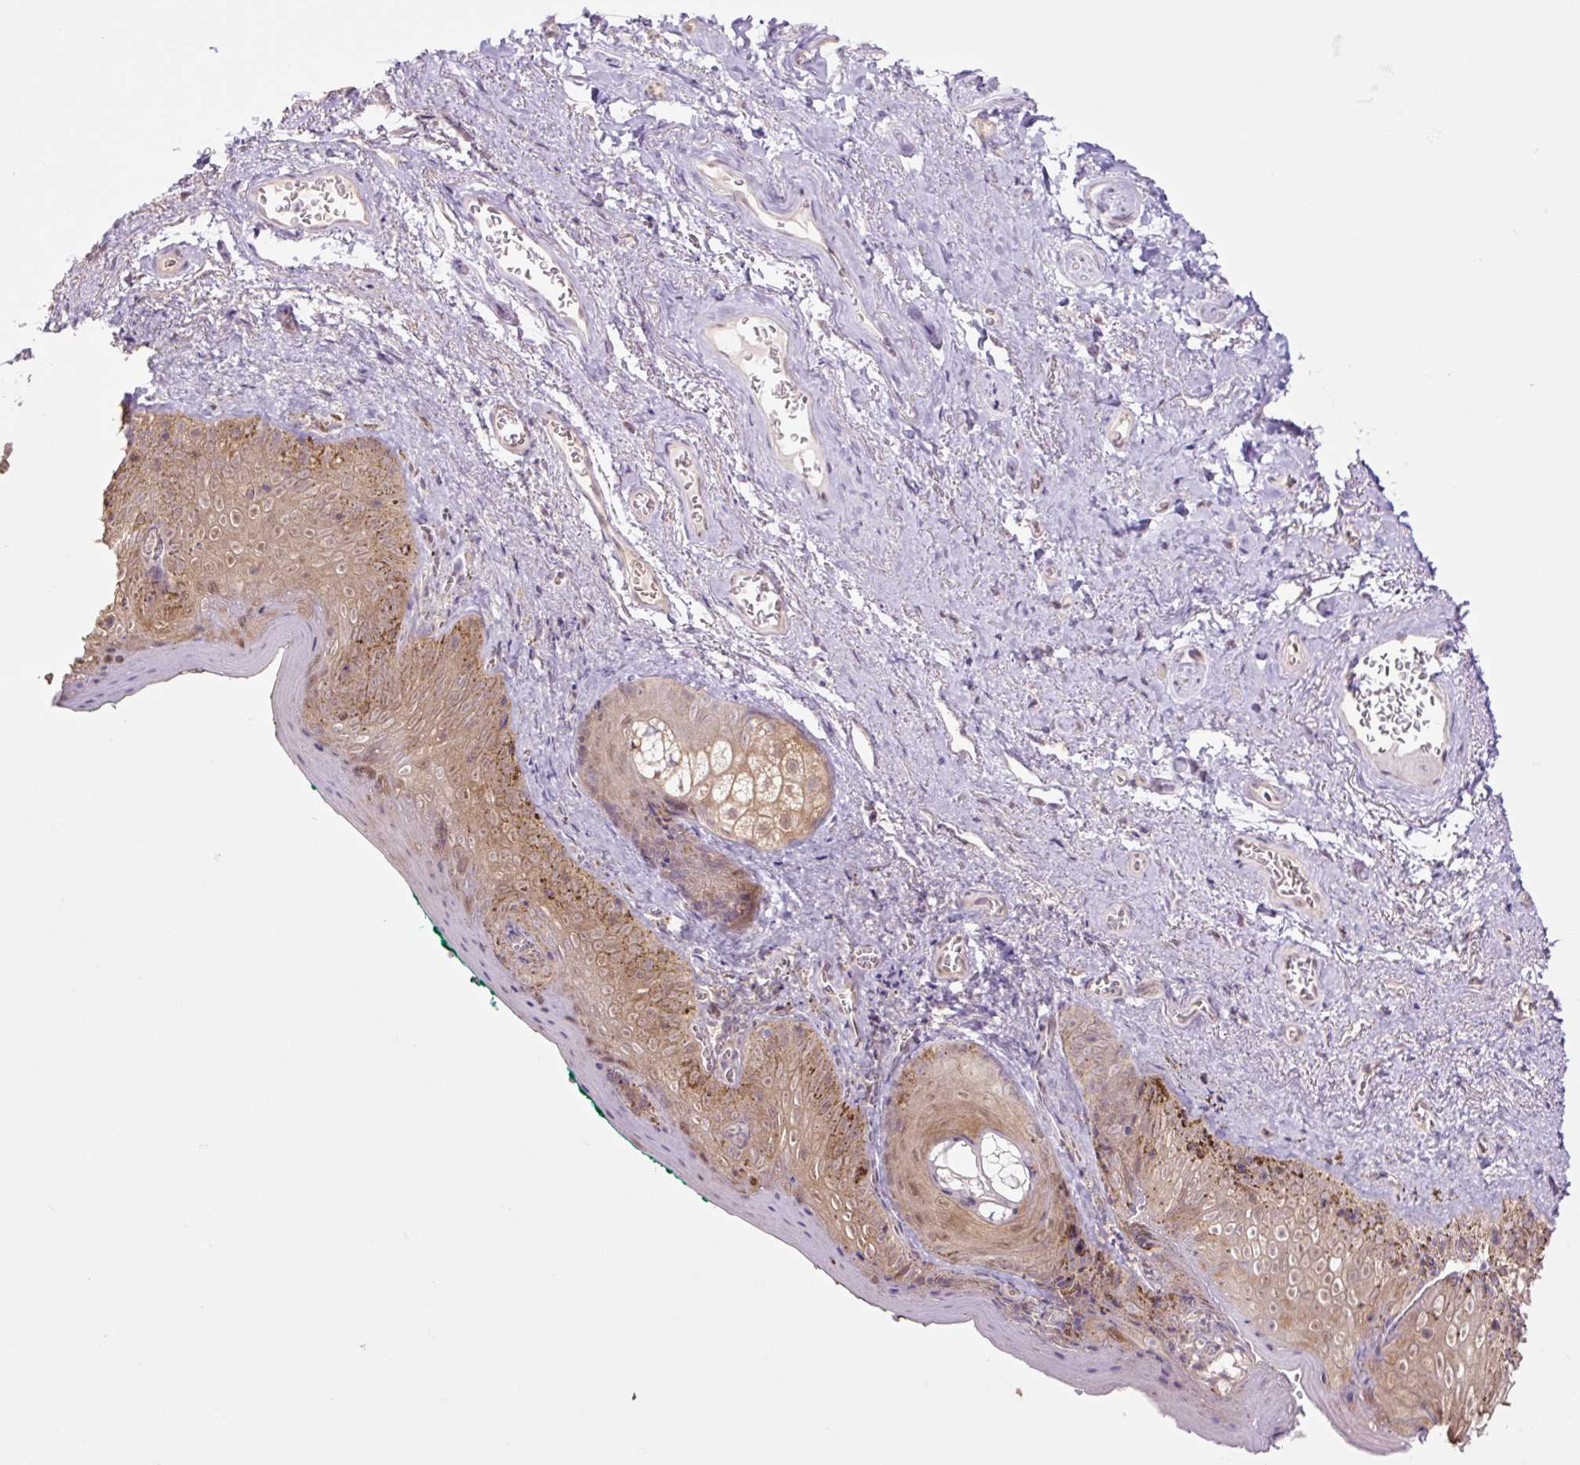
{"staining": {"intensity": "moderate", "quantity": "25%-75%", "location": "nuclear"}, "tissue": "vagina", "cell_type": "Squamous epithelial cells", "image_type": "normal", "snomed": [{"axis": "morphology", "description": "Normal tissue, NOS"}, {"axis": "topography", "description": "Vulva"}, {"axis": "topography", "description": "Vagina"}, {"axis": "topography", "description": "Peripheral nerve tissue"}], "caption": "Brown immunohistochemical staining in unremarkable human vagina demonstrates moderate nuclear expression in about 25%-75% of squamous epithelial cells. Using DAB (brown) and hematoxylin (blue) stains, captured at high magnification using brightfield microscopy.", "gene": "TPT1", "patient": {"sex": "female", "age": 66}}